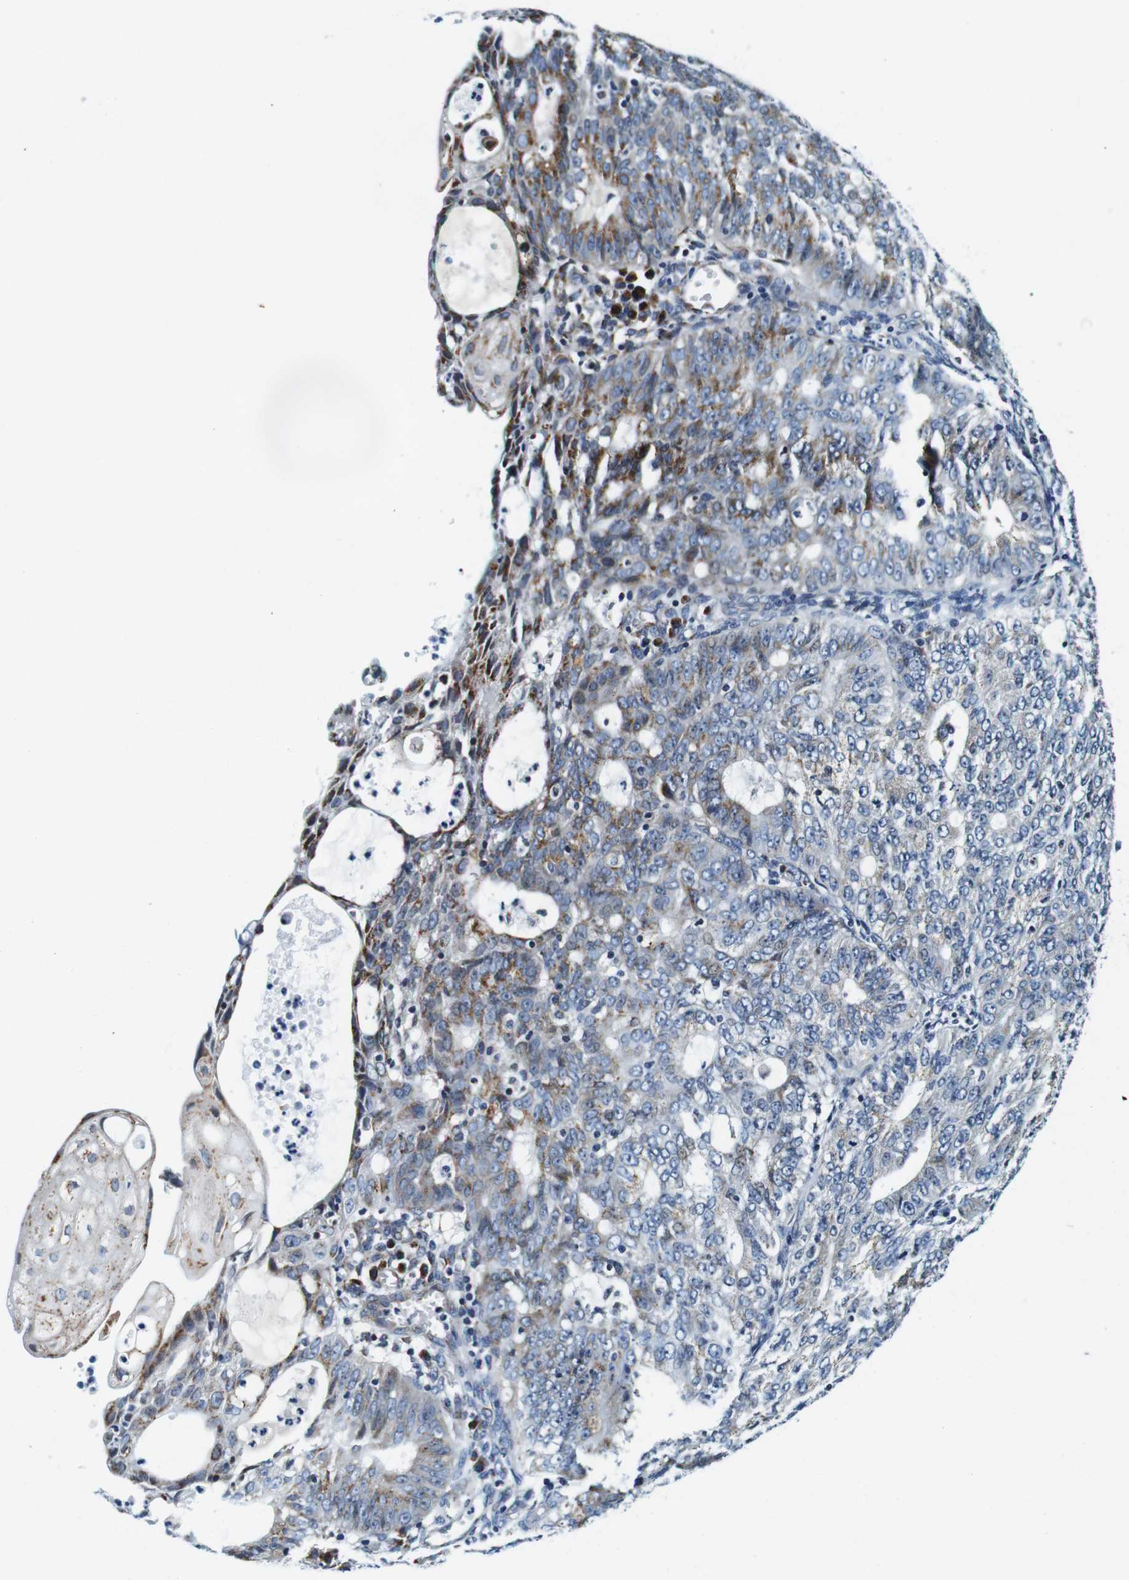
{"staining": {"intensity": "moderate", "quantity": "25%-75%", "location": "cytoplasmic/membranous"}, "tissue": "endometrial cancer", "cell_type": "Tumor cells", "image_type": "cancer", "snomed": [{"axis": "morphology", "description": "Adenocarcinoma, NOS"}, {"axis": "topography", "description": "Endometrium"}], "caption": "Endometrial adenocarcinoma tissue demonstrates moderate cytoplasmic/membranous staining in about 25%-75% of tumor cells, visualized by immunohistochemistry. (brown staining indicates protein expression, while blue staining denotes nuclei).", "gene": "FAR2", "patient": {"sex": "female", "age": 32}}